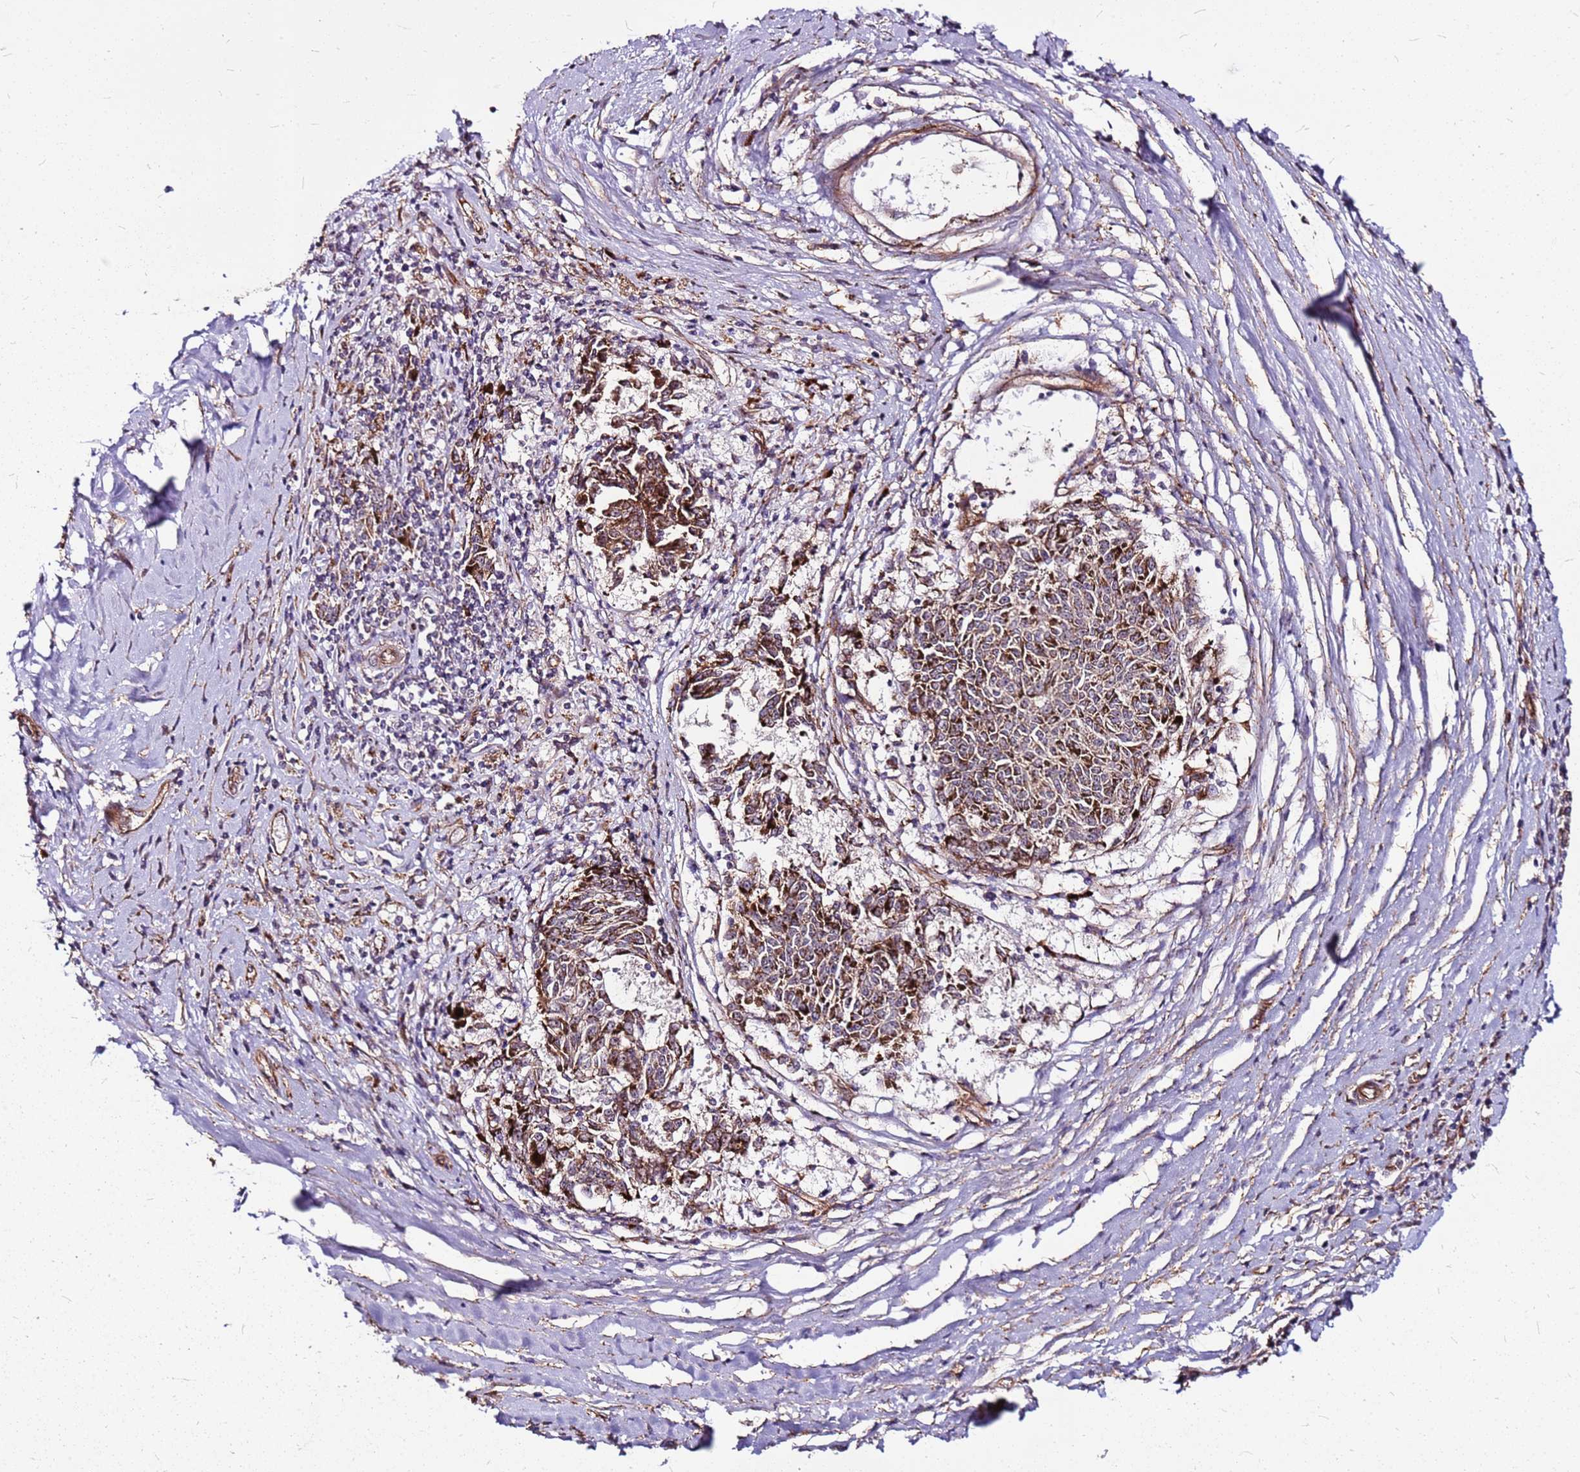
{"staining": {"intensity": "moderate", "quantity": ">75%", "location": "cytoplasmic/membranous"}, "tissue": "melanoma", "cell_type": "Tumor cells", "image_type": "cancer", "snomed": [{"axis": "morphology", "description": "Malignant melanoma, NOS"}, {"axis": "topography", "description": "Skin"}], "caption": "Immunohistochemistry of melanoma shows medium levels of moderate cytoplasmic/membranous expression in about >75% of tumor cells. The protein is shown in brown color, while the nuclei are stained blue.", "gene": "TOPAZ1", "patient": {"sex": "female", "age": 72}}